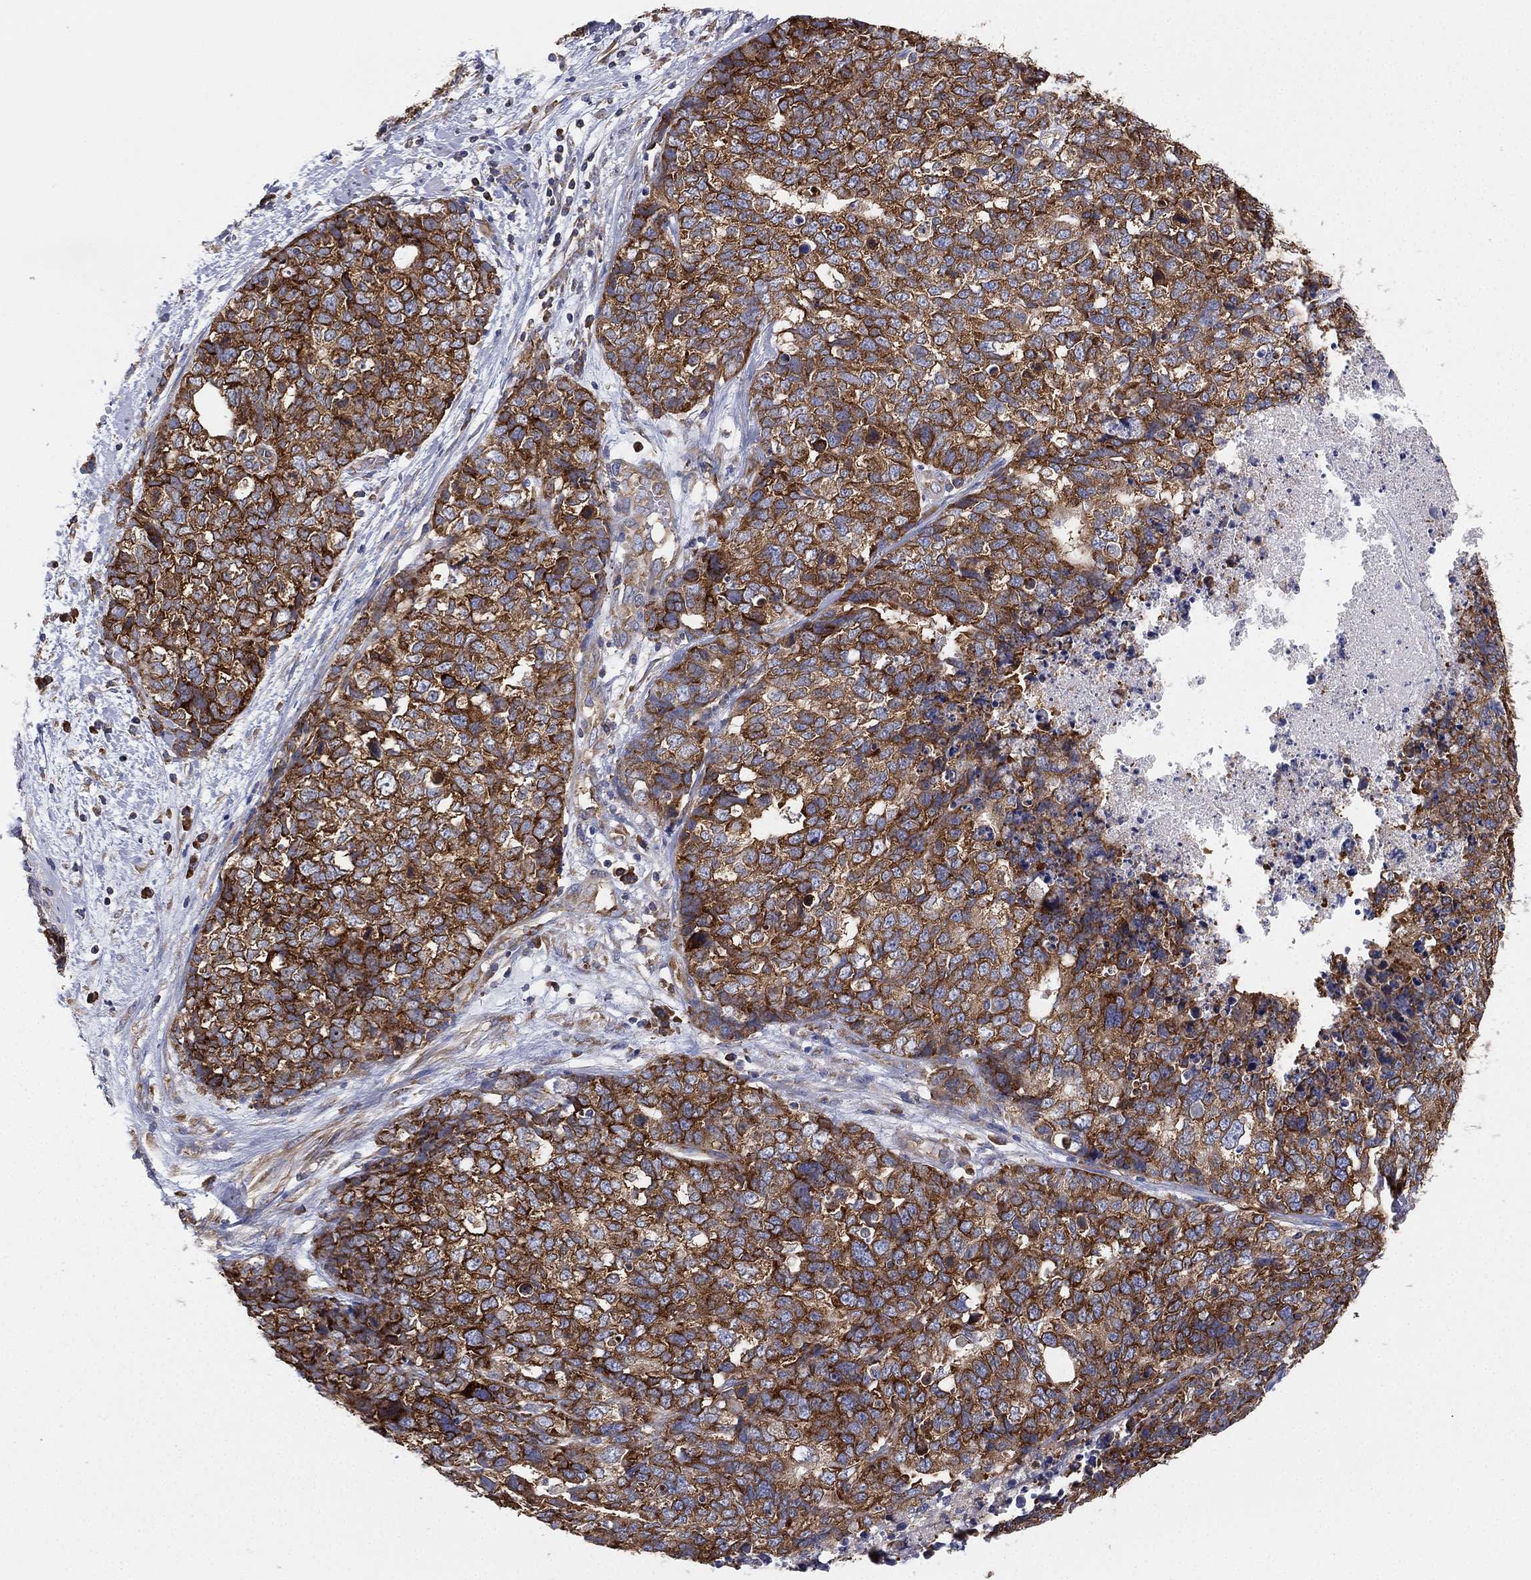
{"staining": {"intensity": "strong", "quantity": ">75%", "location": "cytoplasmic/membranous"}, "tissue": "cervical cancer", "cell_type": "Tumor cells", "image_type": "cancer", "snomed": [{"axis": "morphology", "description": "Squamous cell carcinoma, NOS"}, {"axis": "topography", "description": "Cervix"}], "caption": "DAB (3,3'-diaminobenzidine) immunohistochemical staining of cervical cancer exhibits strong cytoplasmic/membranous protein staining in about >75% of tumor cells.", "gene": "FARSA", "patient": {"sex": "female", "age": 63}}